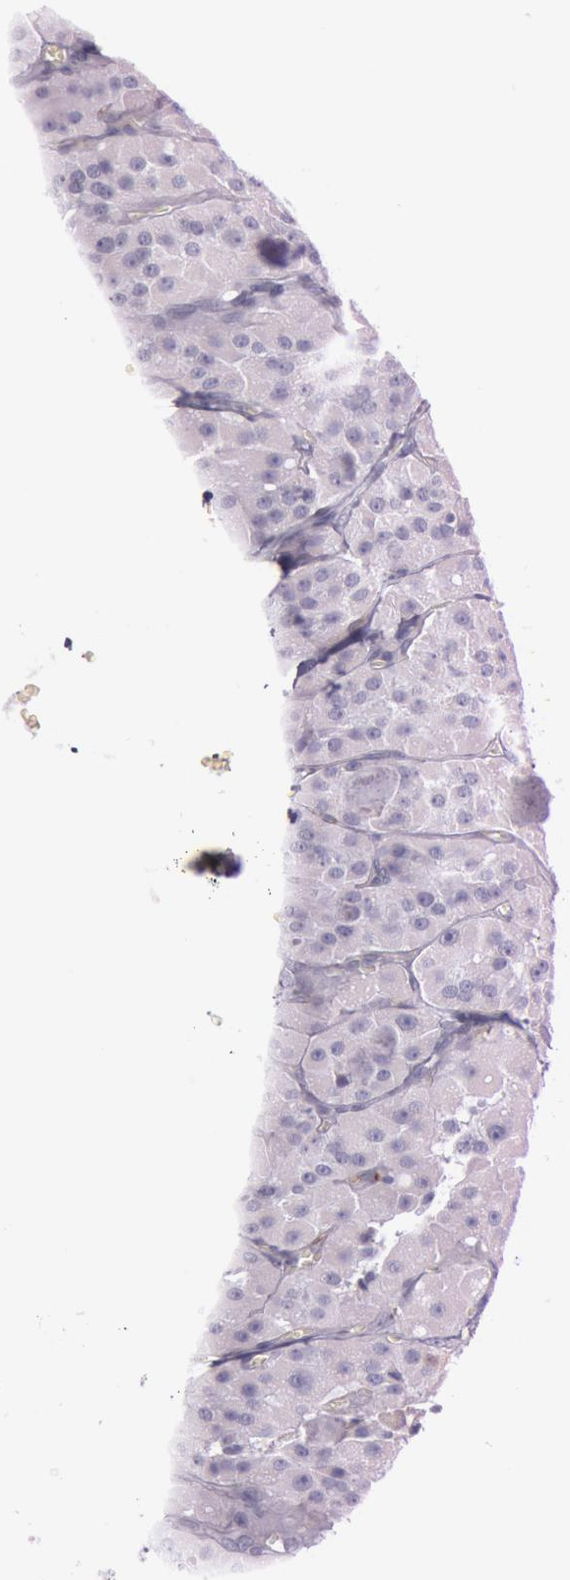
{"staining": {"intensity": "negative", "quantity": "none", "location": "none"}, "tissue": "thyroid cancer", "cell_type": "Tumor cells", "image_type": "cancer", "snomed": [{"axis": "morphology", "description": "Carcinoma, NOS"}, {"axis": "topography", "description": "Thyroid gland"}], "caption": "An image of carcinoma (thyroid) stained for a protein displays no brown staining in tumor cells. Nuclei are stained in blue.", "gene": "FOLH1", "patient": {"sex": "male", "age": 76}}